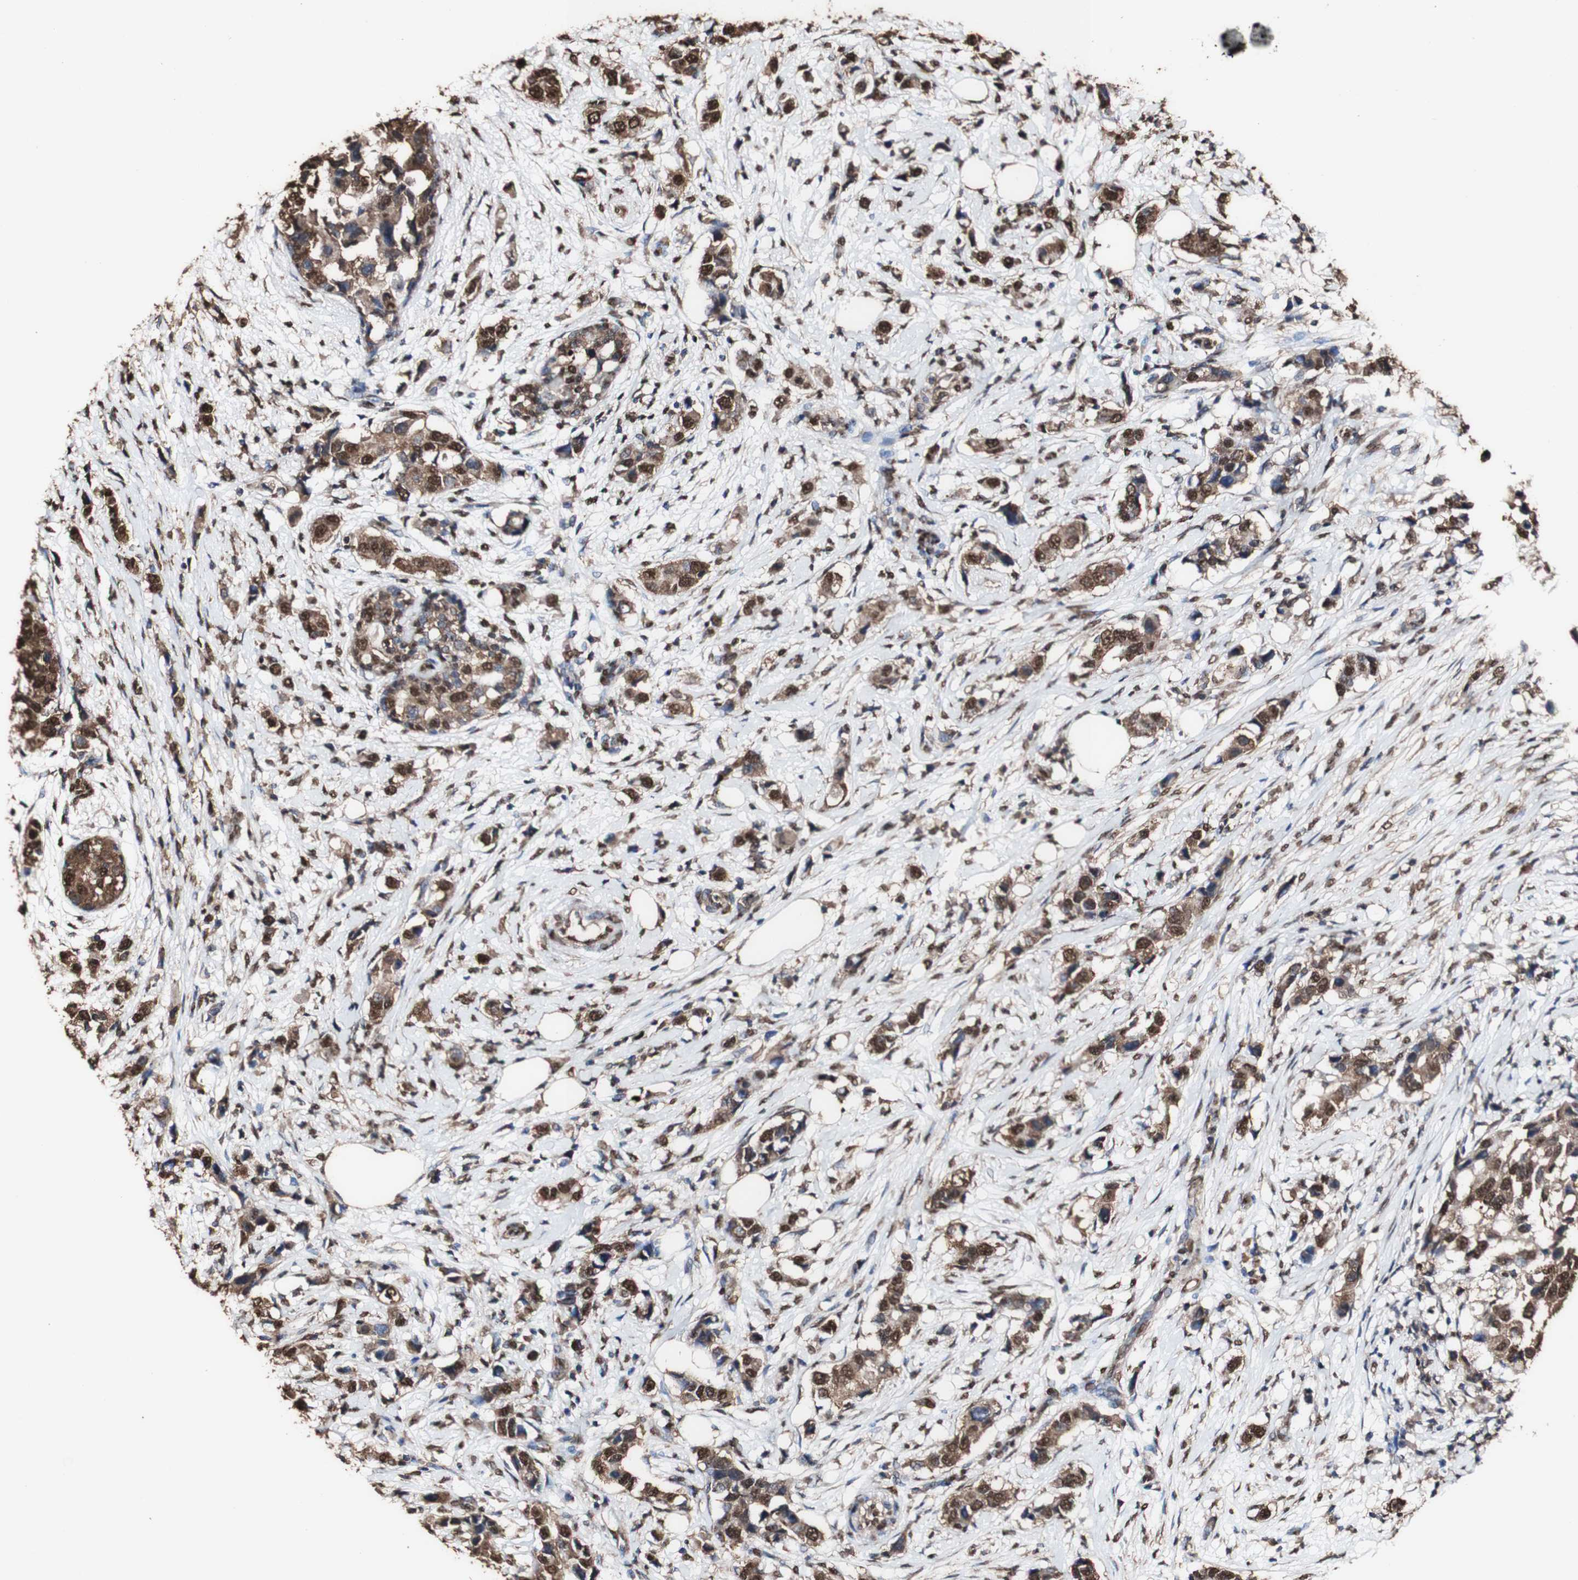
{"staining": {"intensity": "strong", "quantity": "25%-75%", "location": "cytoplasmic/membranous,nuclear"}, "tissue": "breast cancer", "cell_type": "Tumor cells", "image_type": "cancer", "snomed": [{"axis": "morphology", "description": "Normal tissue, NOS"}, {"axis": "morphology", "description": "Duct carcinoma"}, {"axis": "topography", "description": "Breast"}], "caption": "Protein expression analysis of human breast cancer (infiltrating ductal carcinoma) reveals strong cytoplasmic/membranous and nuclear expression in about 25%-75% of tumor cells.", "gene": "PIDD1", "patient": {"sex": "female", "age": 50}}